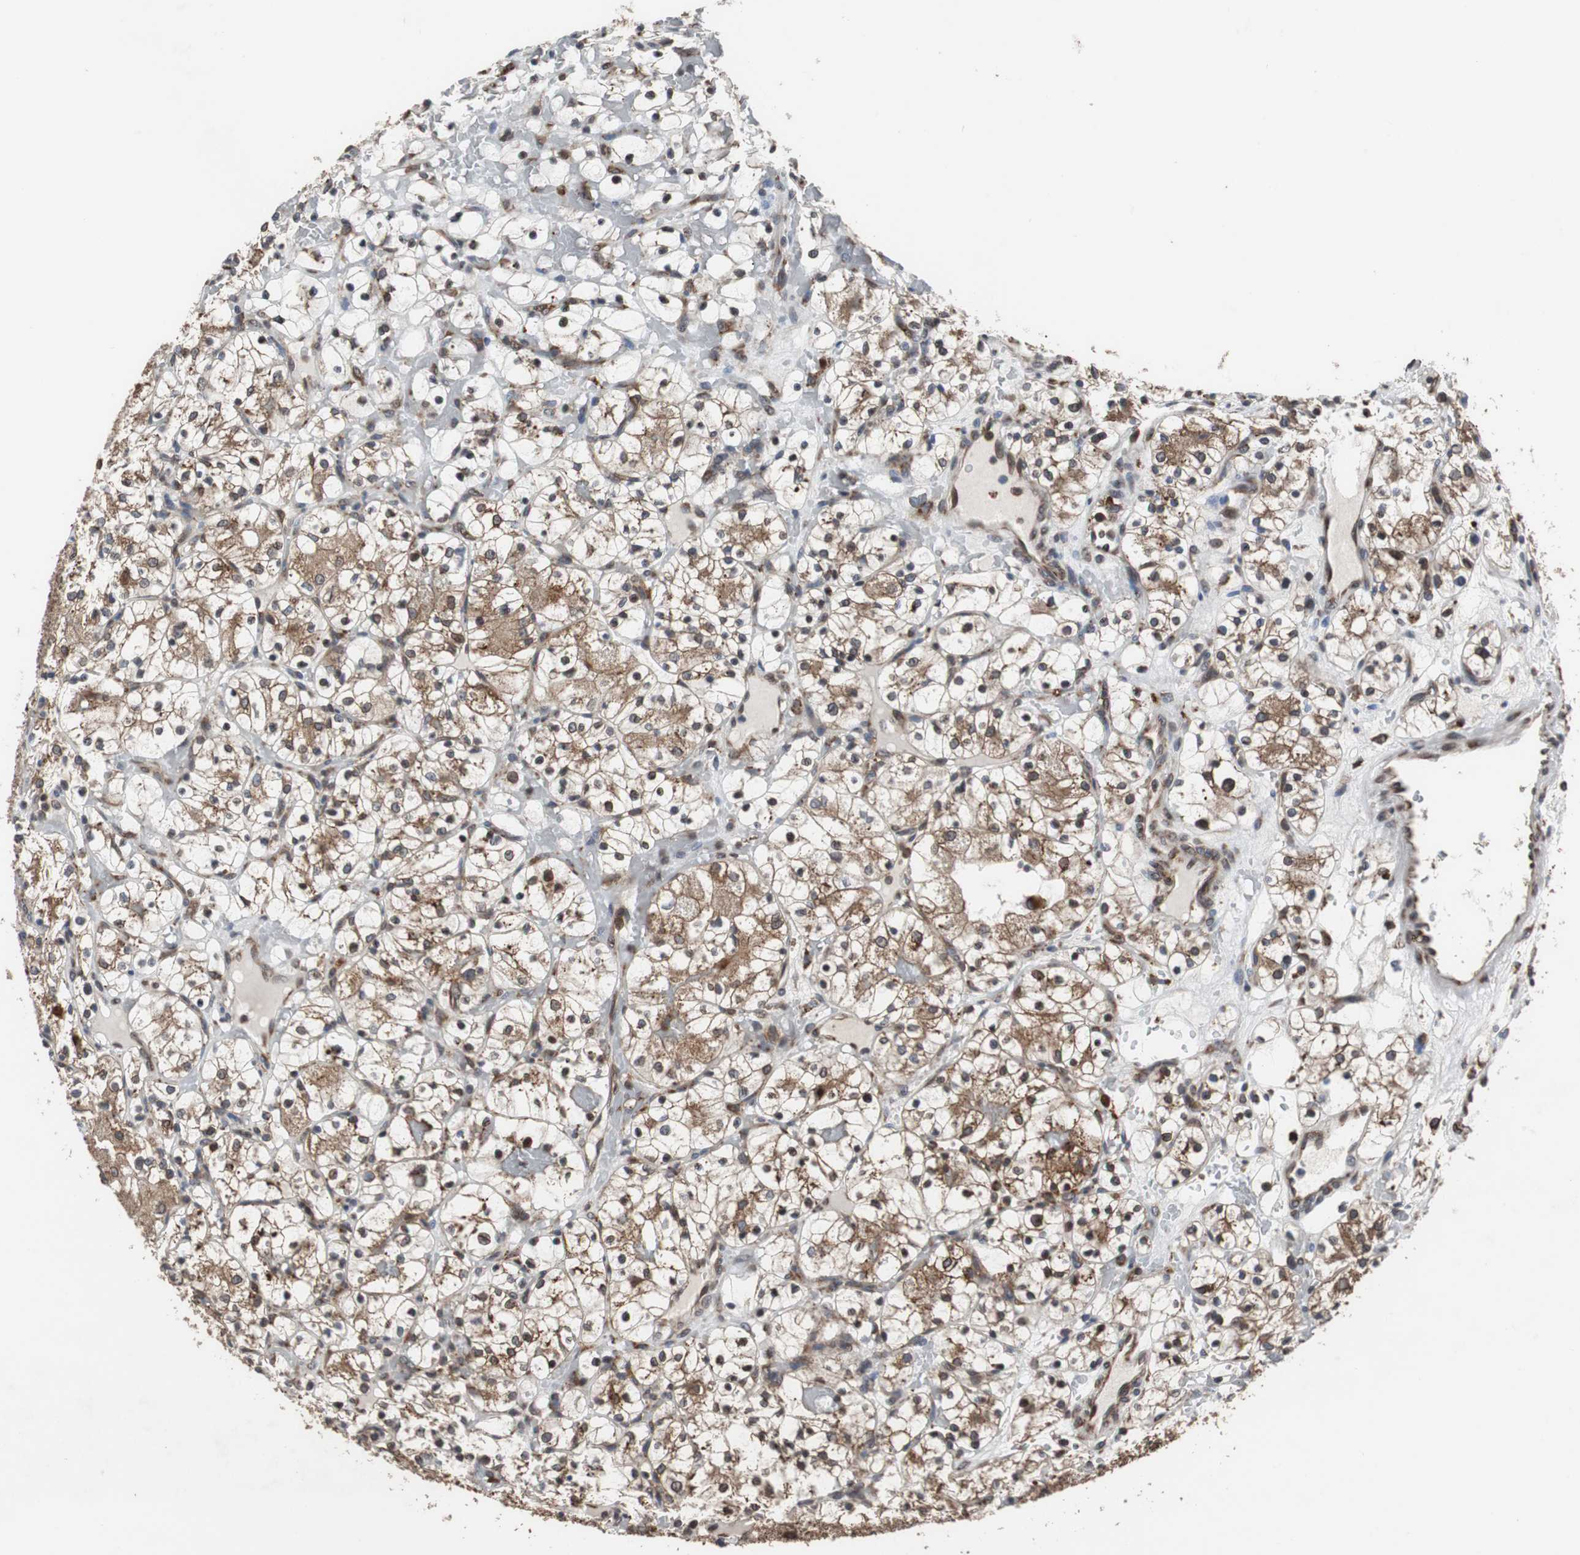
{"staining": {"intensity": "moderate", "quantity": ">75%", "location": "cytoplasmic/membranous,nuclear"}, "tissue": "renal cancer", "cell_type": "Tumor cells", "image_type": "cancer", "snomed": [{"axis": "morphology", "description": "Adenocarcinoma, NOS"}, {"axis": "topography", "description": "Kidney"}], "caption": "Immunohistochemistry of human renal cancer displays medium levels of moderate cytoplasmic/membranous and nuclear expression in about >75% of tumor cells. The staining was performed using DAB (3,3'-diaminobenzidine), with brown indicating positive protein expression. Nuclei are stained blue with hematoxylin.", "gene": "USP10", "patient": {"sex": "female", "age": 60}}